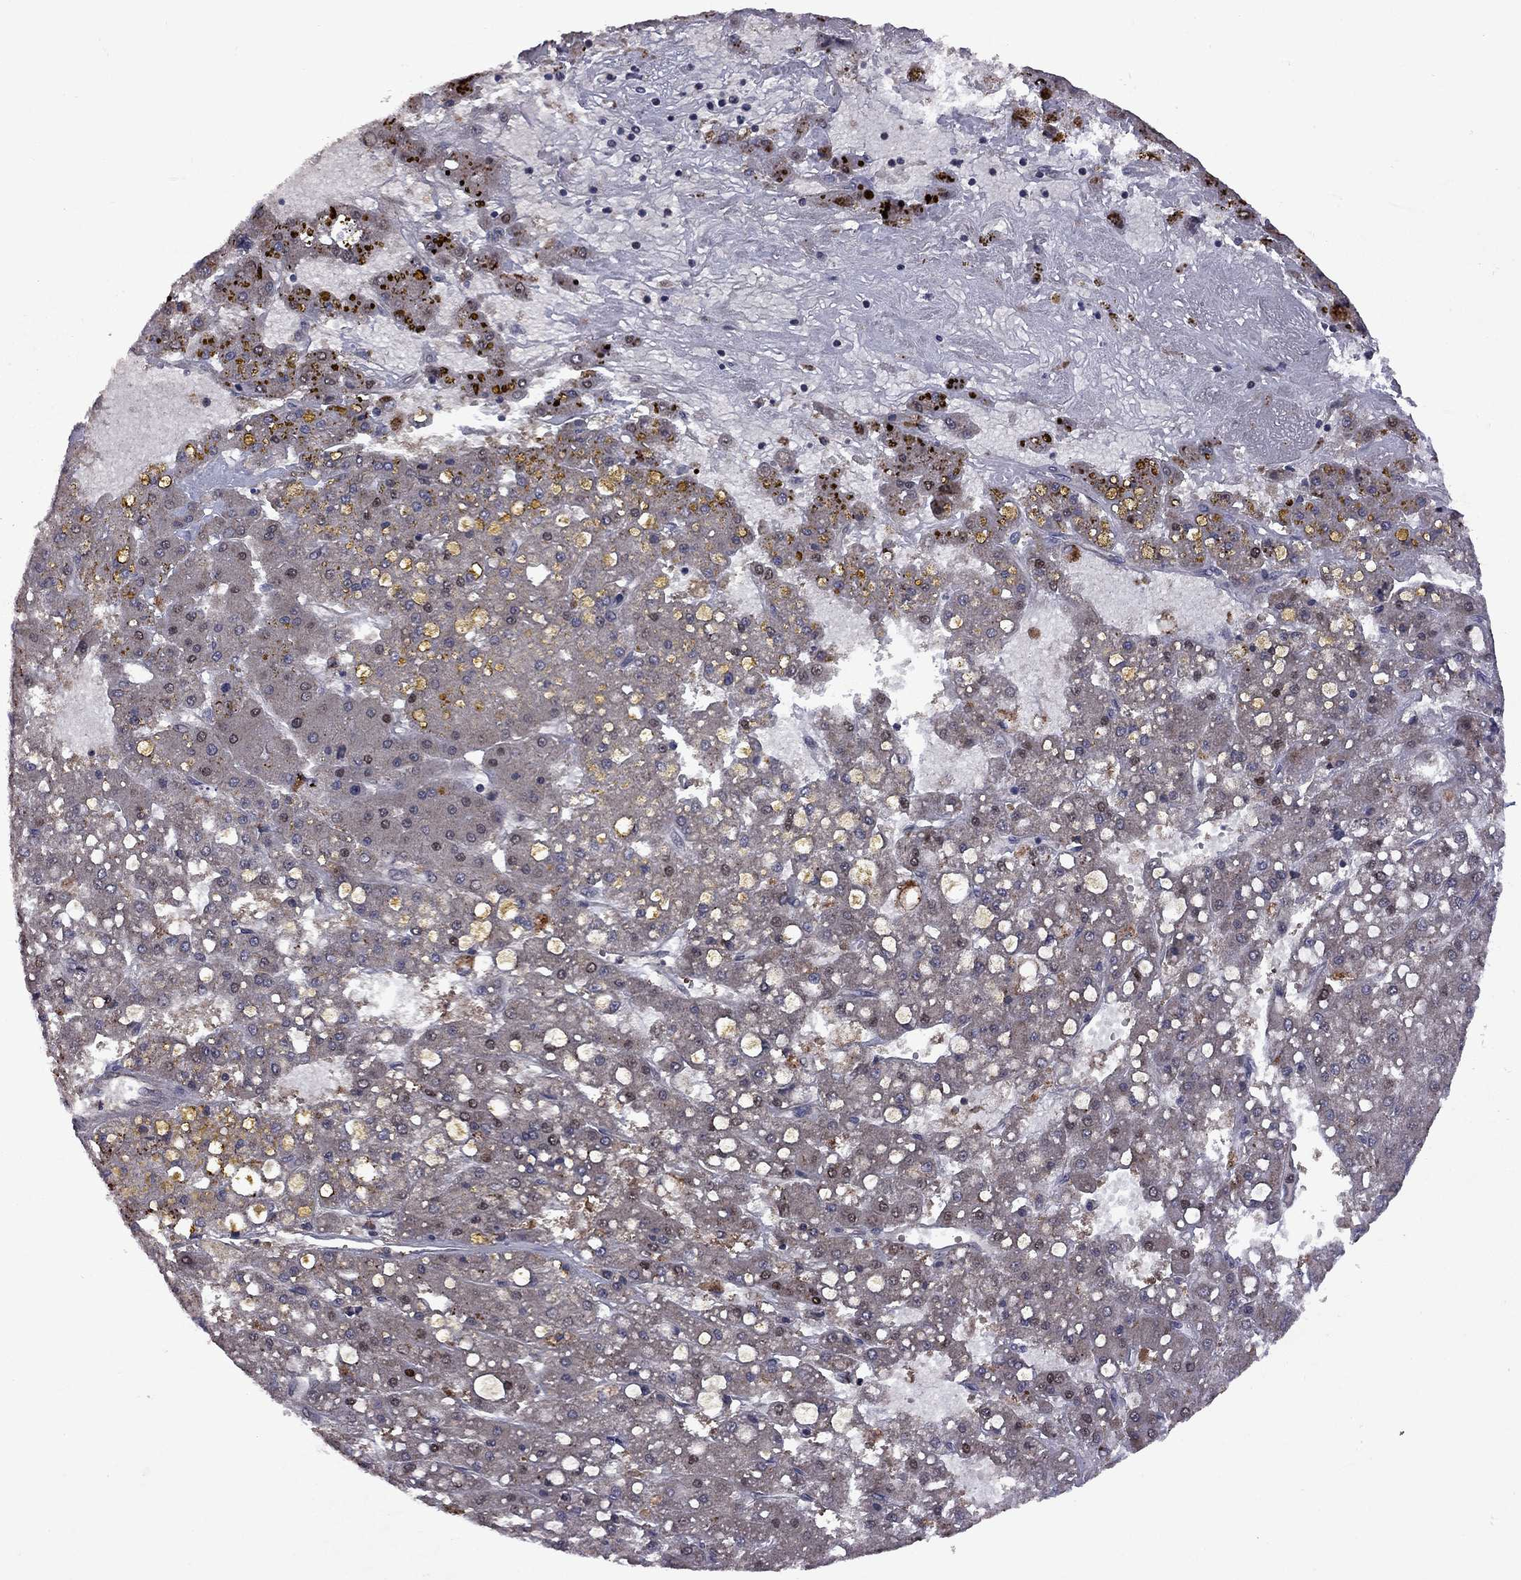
{"staining": {"intensity": "negative", "quantity": "none", "location": "none"}, "tissue": "liver cancer", "cell_type": "Tumor cells", "image_type": "cancer", "snomed": [{"axis": "morphology", "description": "Carcinoma, Hepatocellular, NOS"}, {"axis": "topography", "description": "Liver"}], "caption": "The immunohistochemistry (IHC) histopathology image has no significant expression in tumor cells of liver hepatocellular carcinoma tissue.", "gene": "IPP", "patient": {"sex": "male", "age": 67}}